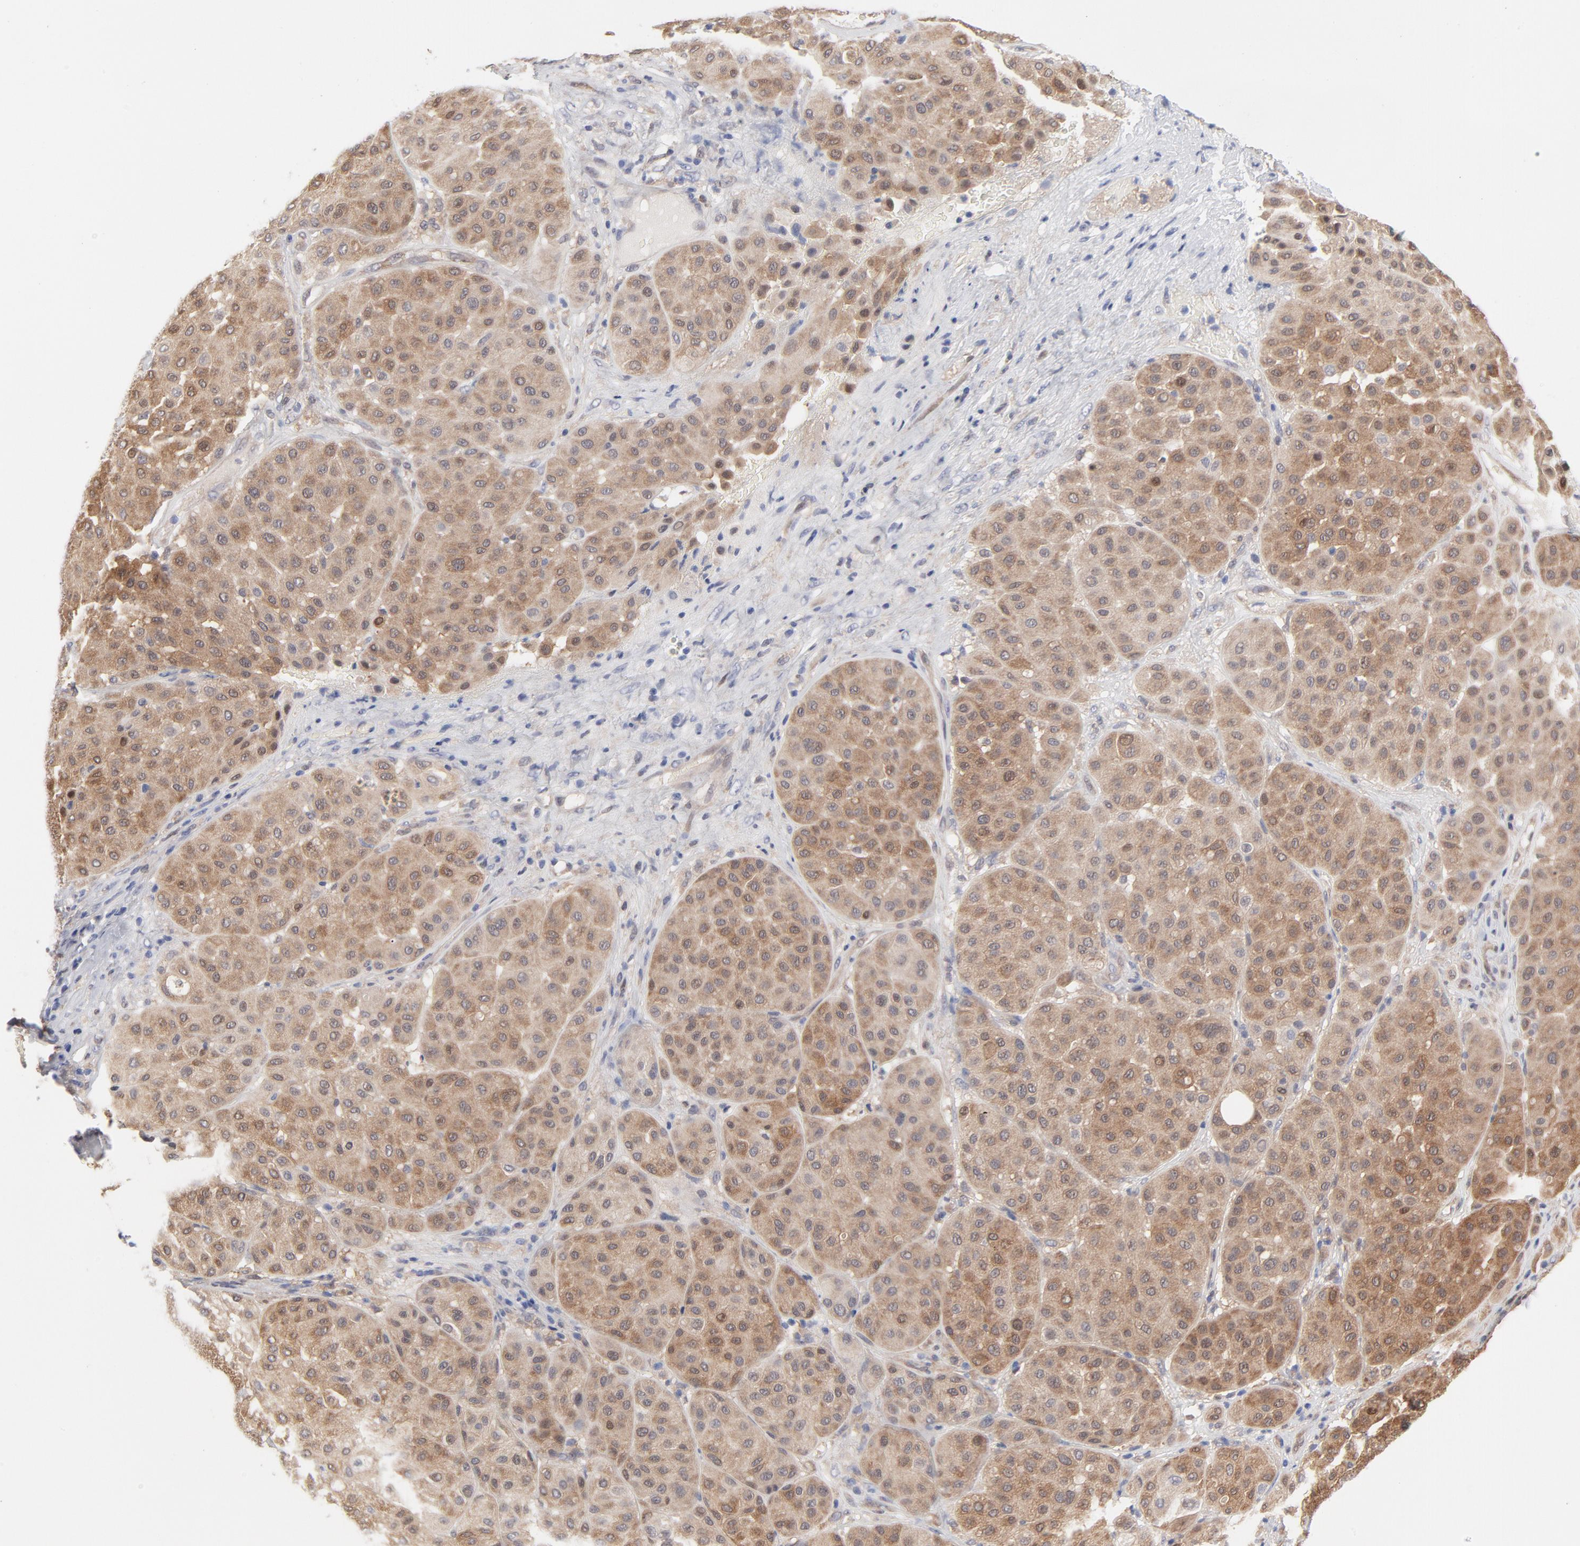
{"staining": {"intensity": "moderate", "quantity": ">75%", "location": "cytoplasmic/membranous"}, "tissue": "melanoma", "cell_type": "Tumor cells", "image_type": "cancer", "snomed": [{"axis": "morphology", "description": "Normal tissue, NOS"}, {"axis": "morphology", "description": "Malignant melanoma, Metastatic site"}, {"axis": "topography", "description": "Skin"}], "caption": "Melanoma stained for a protein (brown) reveals moderate cytoplasmic/membranous positive expression in approximately >75% of tumor cells.", "gene": "ARRB1", "patient": {"sex": "male", "age": 41}}